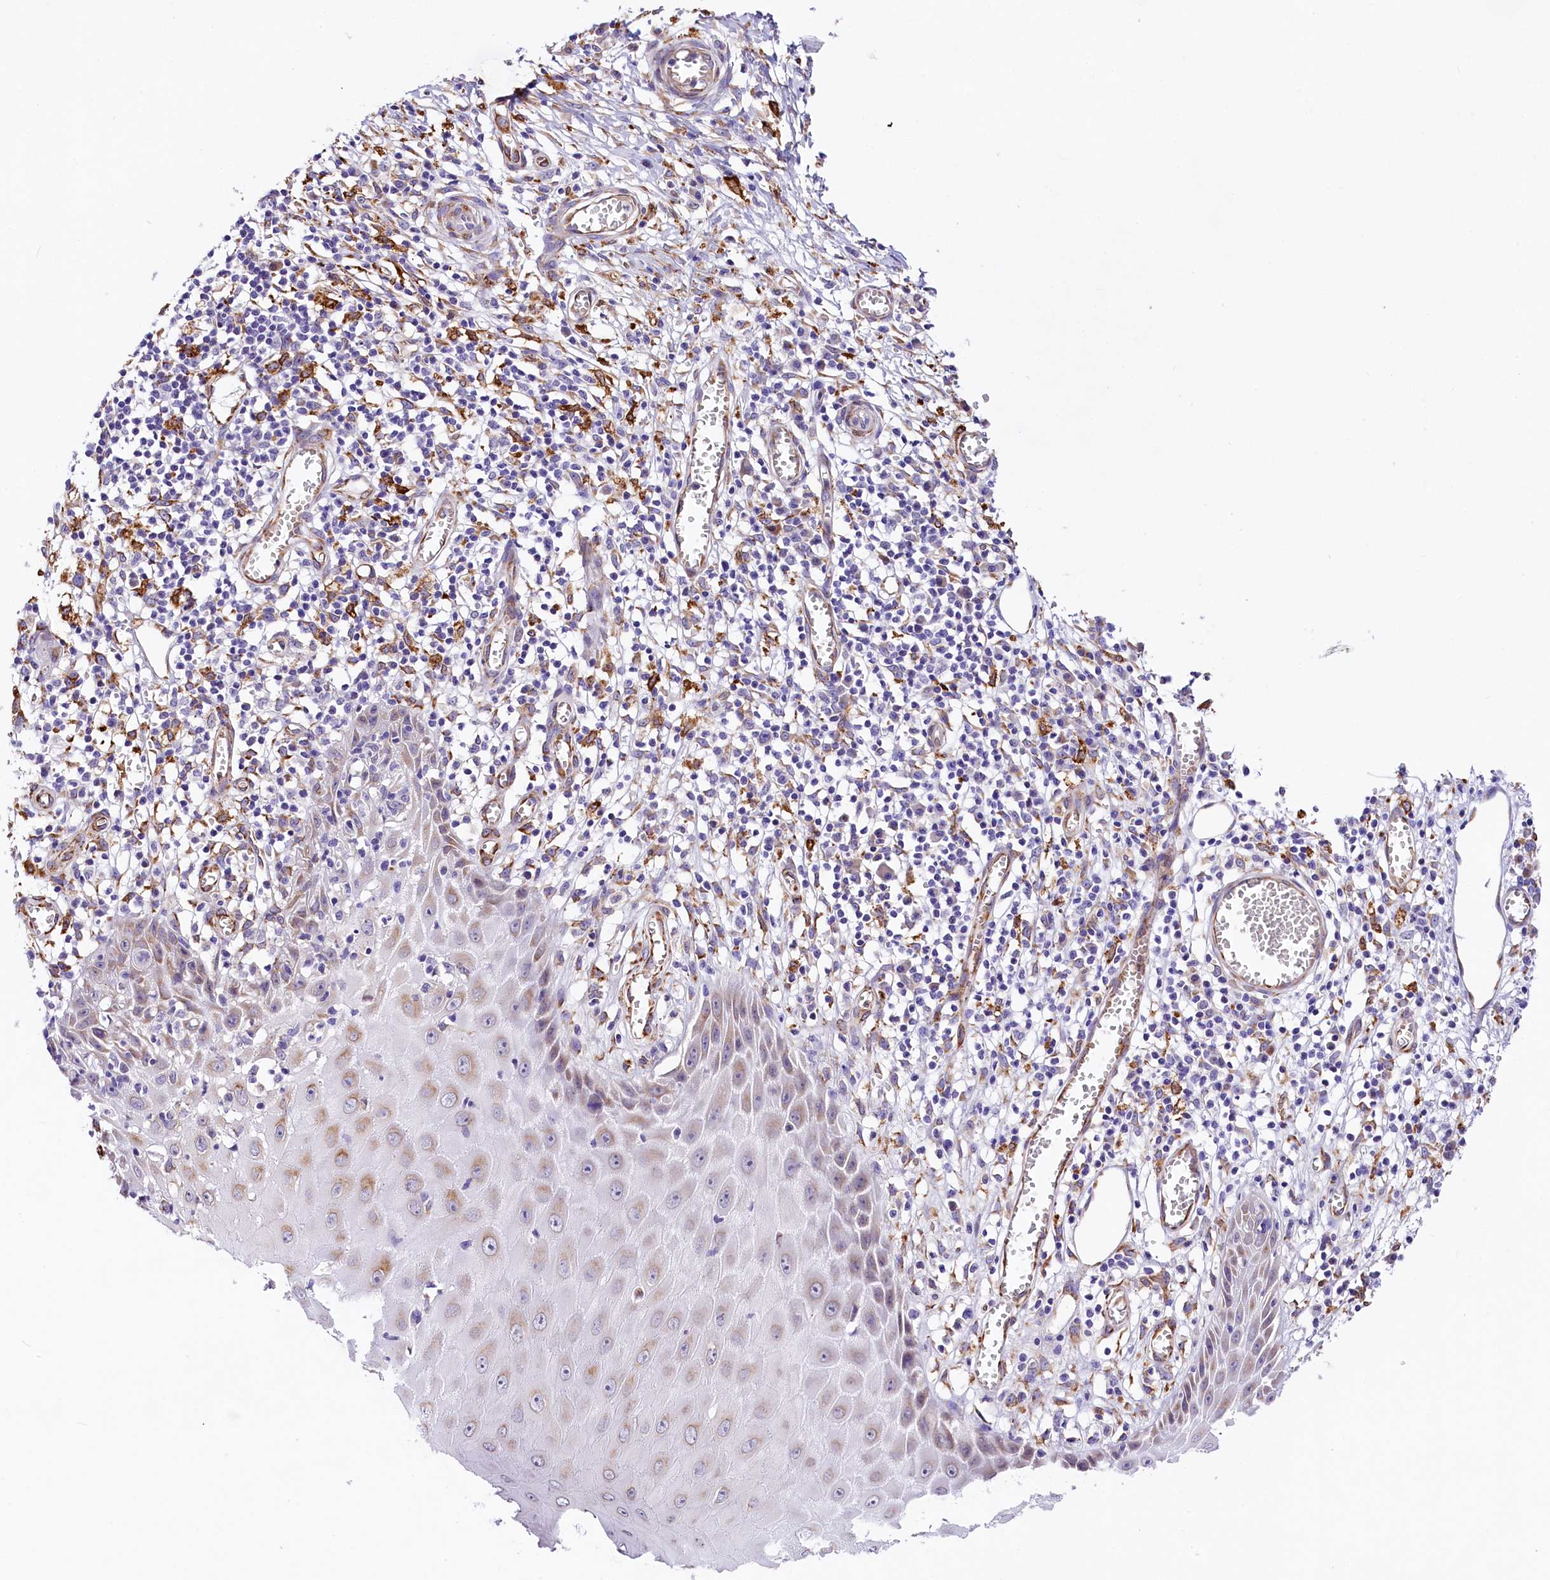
{"staining": {"intensity": "moderate", "quantity": "<25%", "location": "cytoplasmic/membranous"}, "tissue": "skin cancer", "cell_type": "Tumor cells", "image_type": "cancer", "snomed": [{"axis": "morphology", "description": "Squamous cell carcinoma, NOS"}, {"axis": "topography", "description": "Skin"}], "caption": "This photomicrograph reveals IHC staining of human skin cancer (squamous cell carcinoma), with low moderate cytoplasmic/membranous positivity in approximately <25% of tumor cells.", "gene": "ITGA1", "patient": {"sex": "female", "age": 73}}